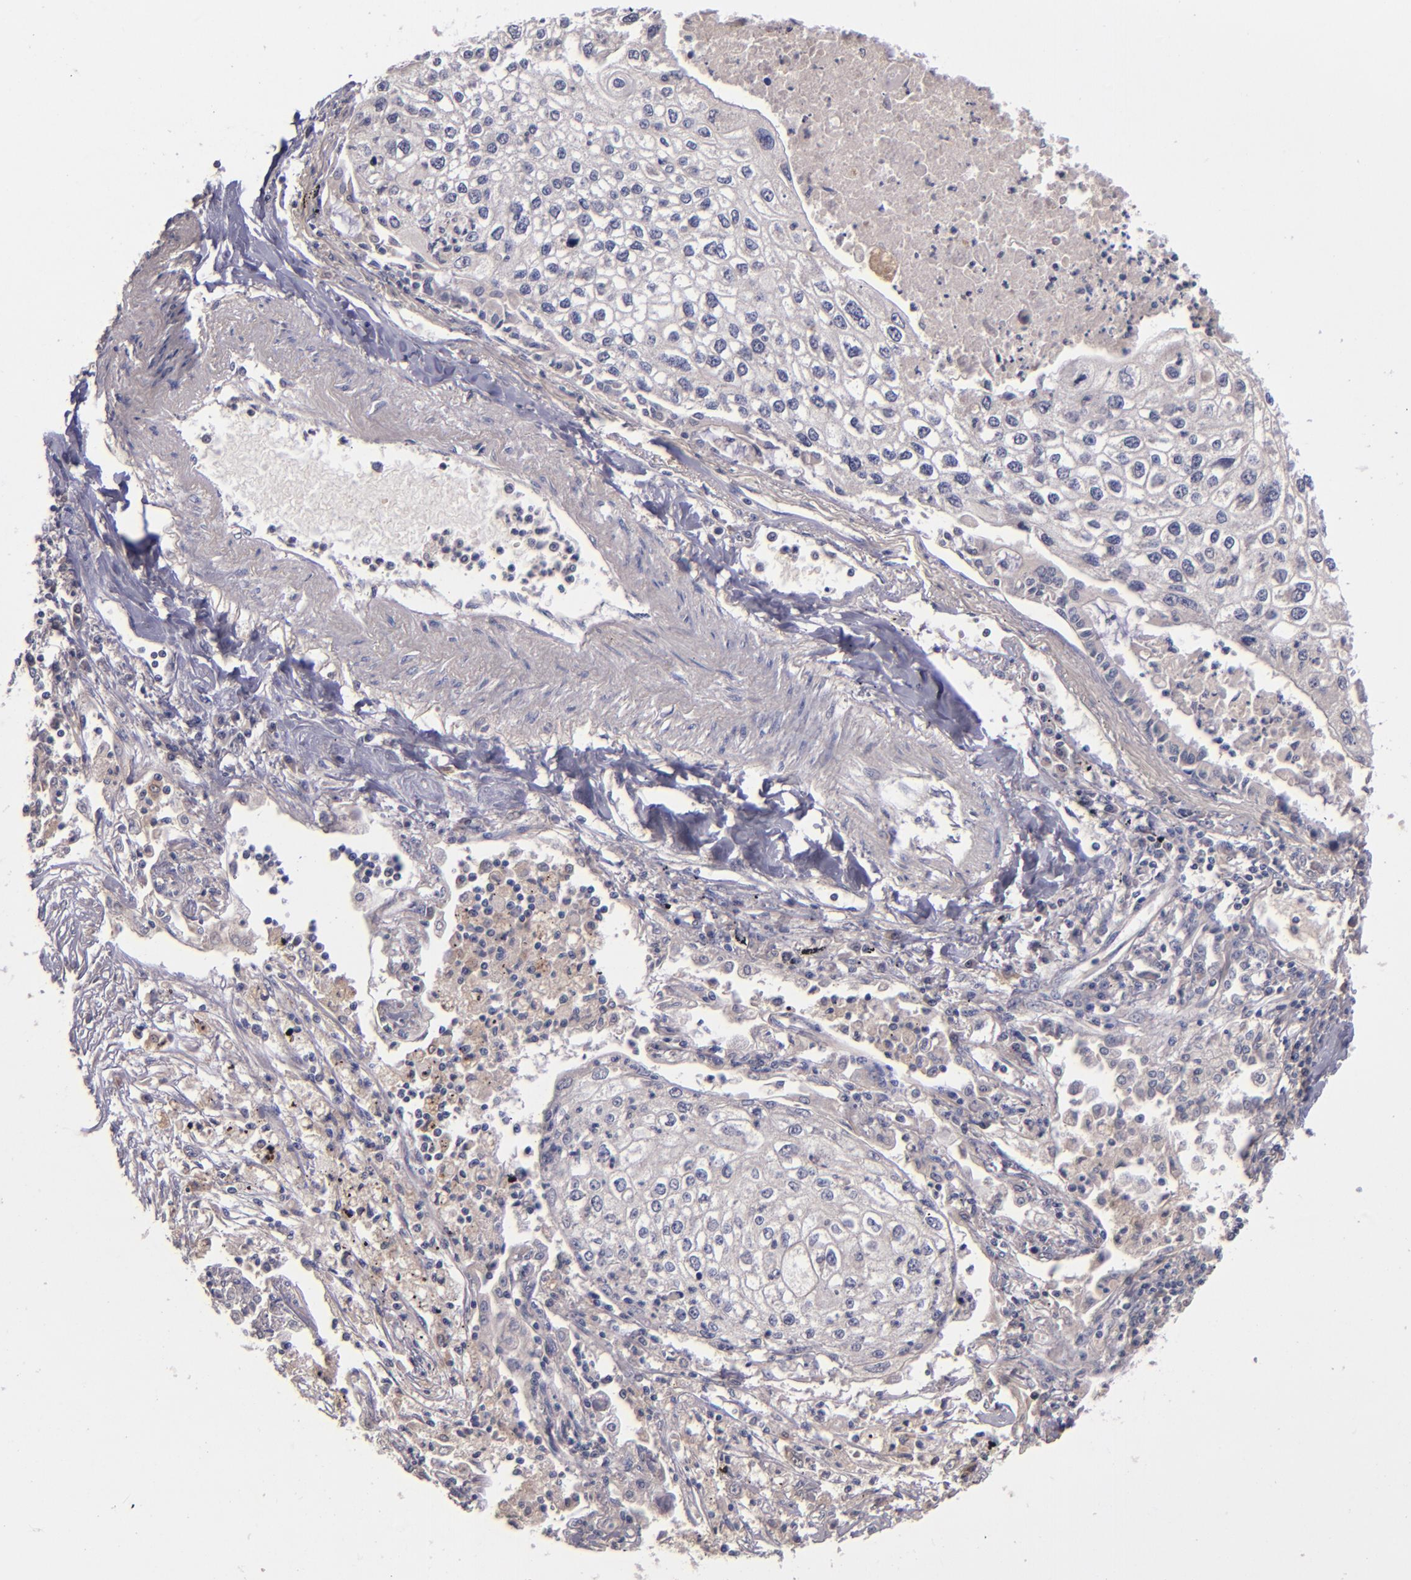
{"staining": {"intensity": "negative", "quantity": "none", "location": "none"}, "tissue": "lung cancer", "cell_type": "Tumor cells", "image_type": "cancer", "snomed": [{"axis": "morphology", "description": "Squamous cell carcinoma, NOS"}, {"axis": "topography", "description": "Lung"}], "caption": "Tumor cells show no significant protein staining in squamous cell carcinoma (lung). (Immunohistochemistry (ihc), brightfield microscopy, high magnification).", "gene": "TSC2", "patient": {"sex": "male", "age": 75}}